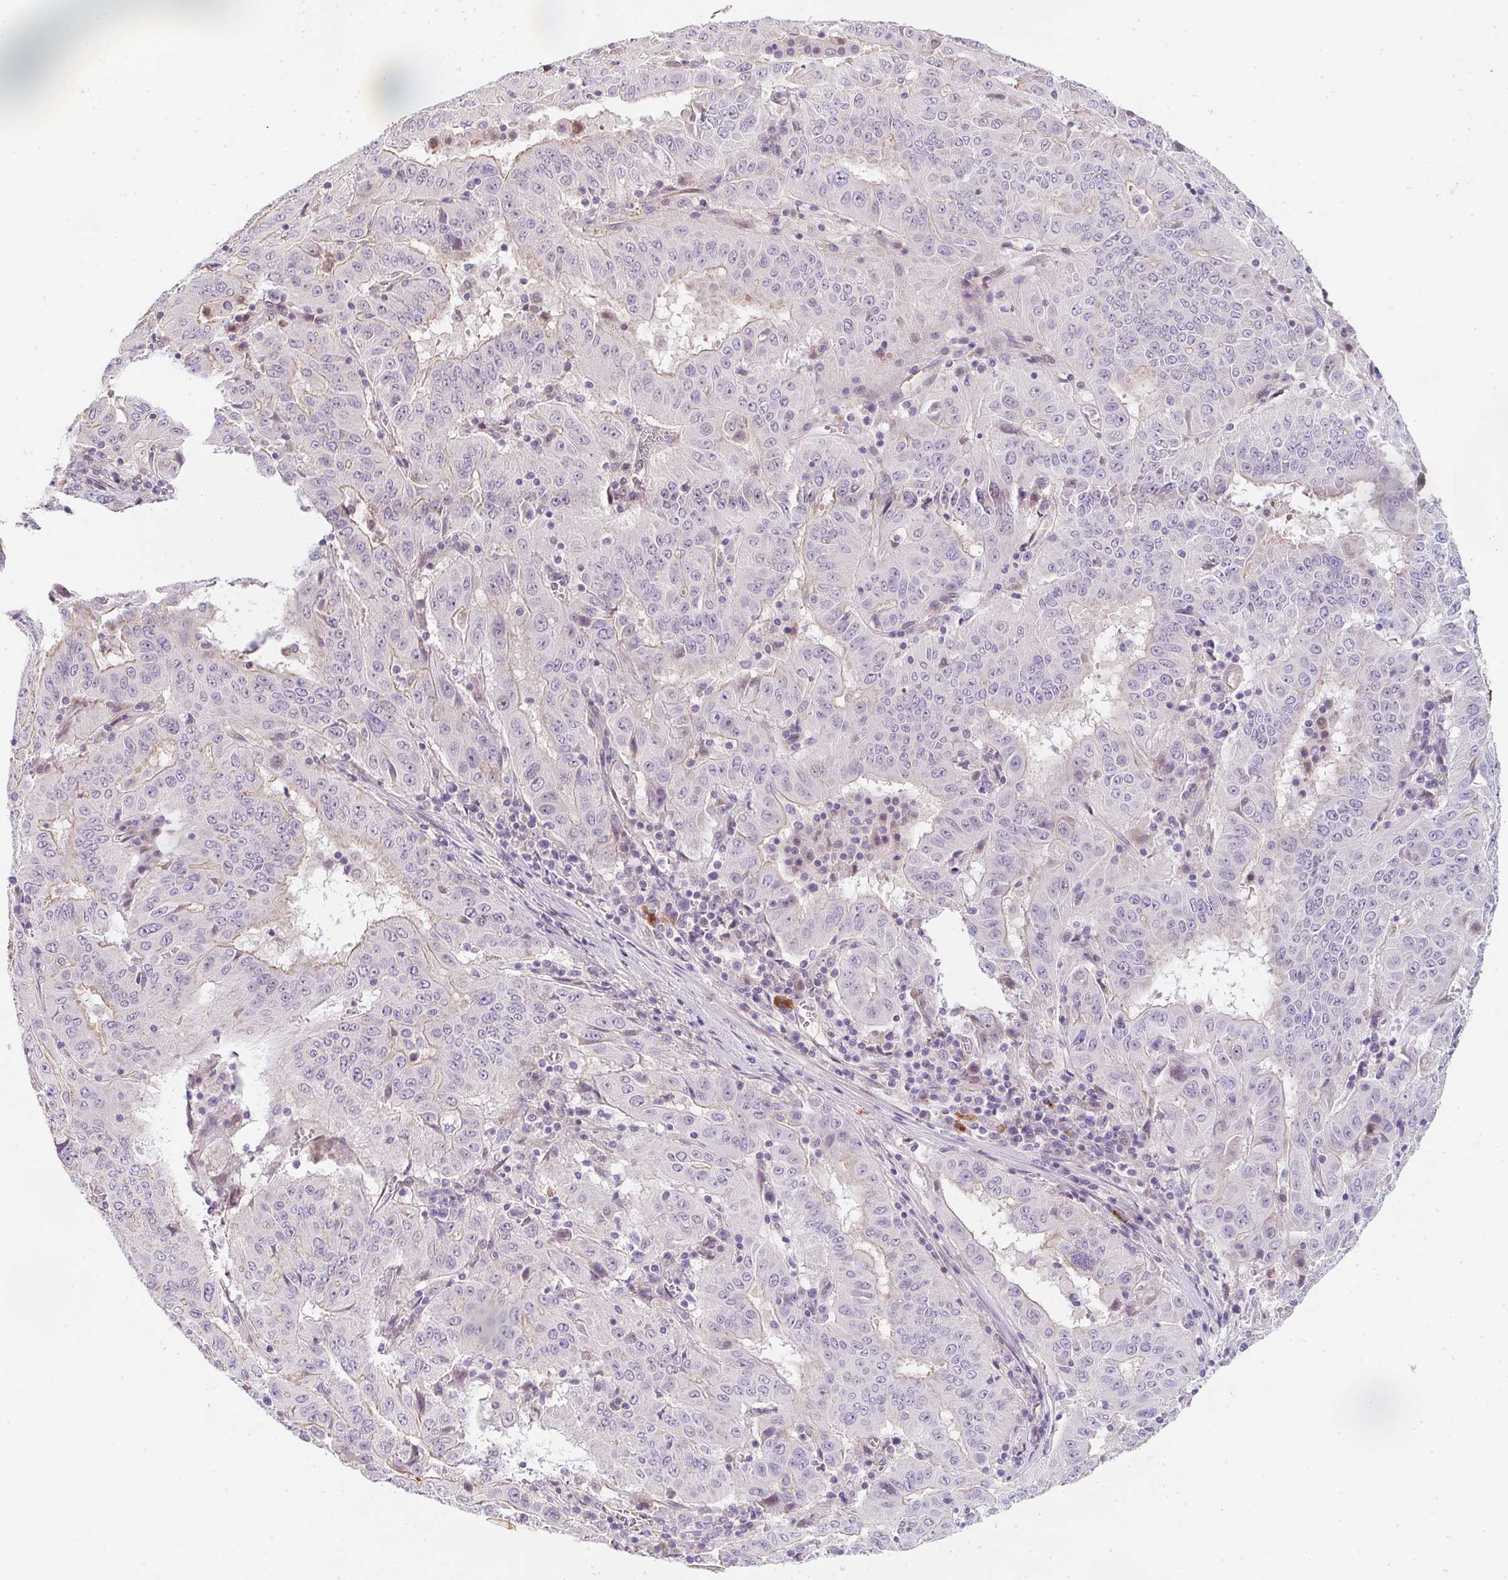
{"staining": {"intensity": "weak", "quantity": "<25%", "location": "cytoplasmic/membranous"}, "tissue": "pancreatic cancer", "cell_type": "Tumor cells", "image_type": "cancer", "snomed": [{"axis": "morphology", "description": "Adenocarcinoma, NOS"}, {"axis": "topography", "description": "Pancreas"}], "caption": "Immunohistochemistry (IHC) of adenocarcinoma (pancreatic) shows no staining in tumor cells.", "gene": "TNFRSF10A", "patient": {"sex": "male", "age": 63}}